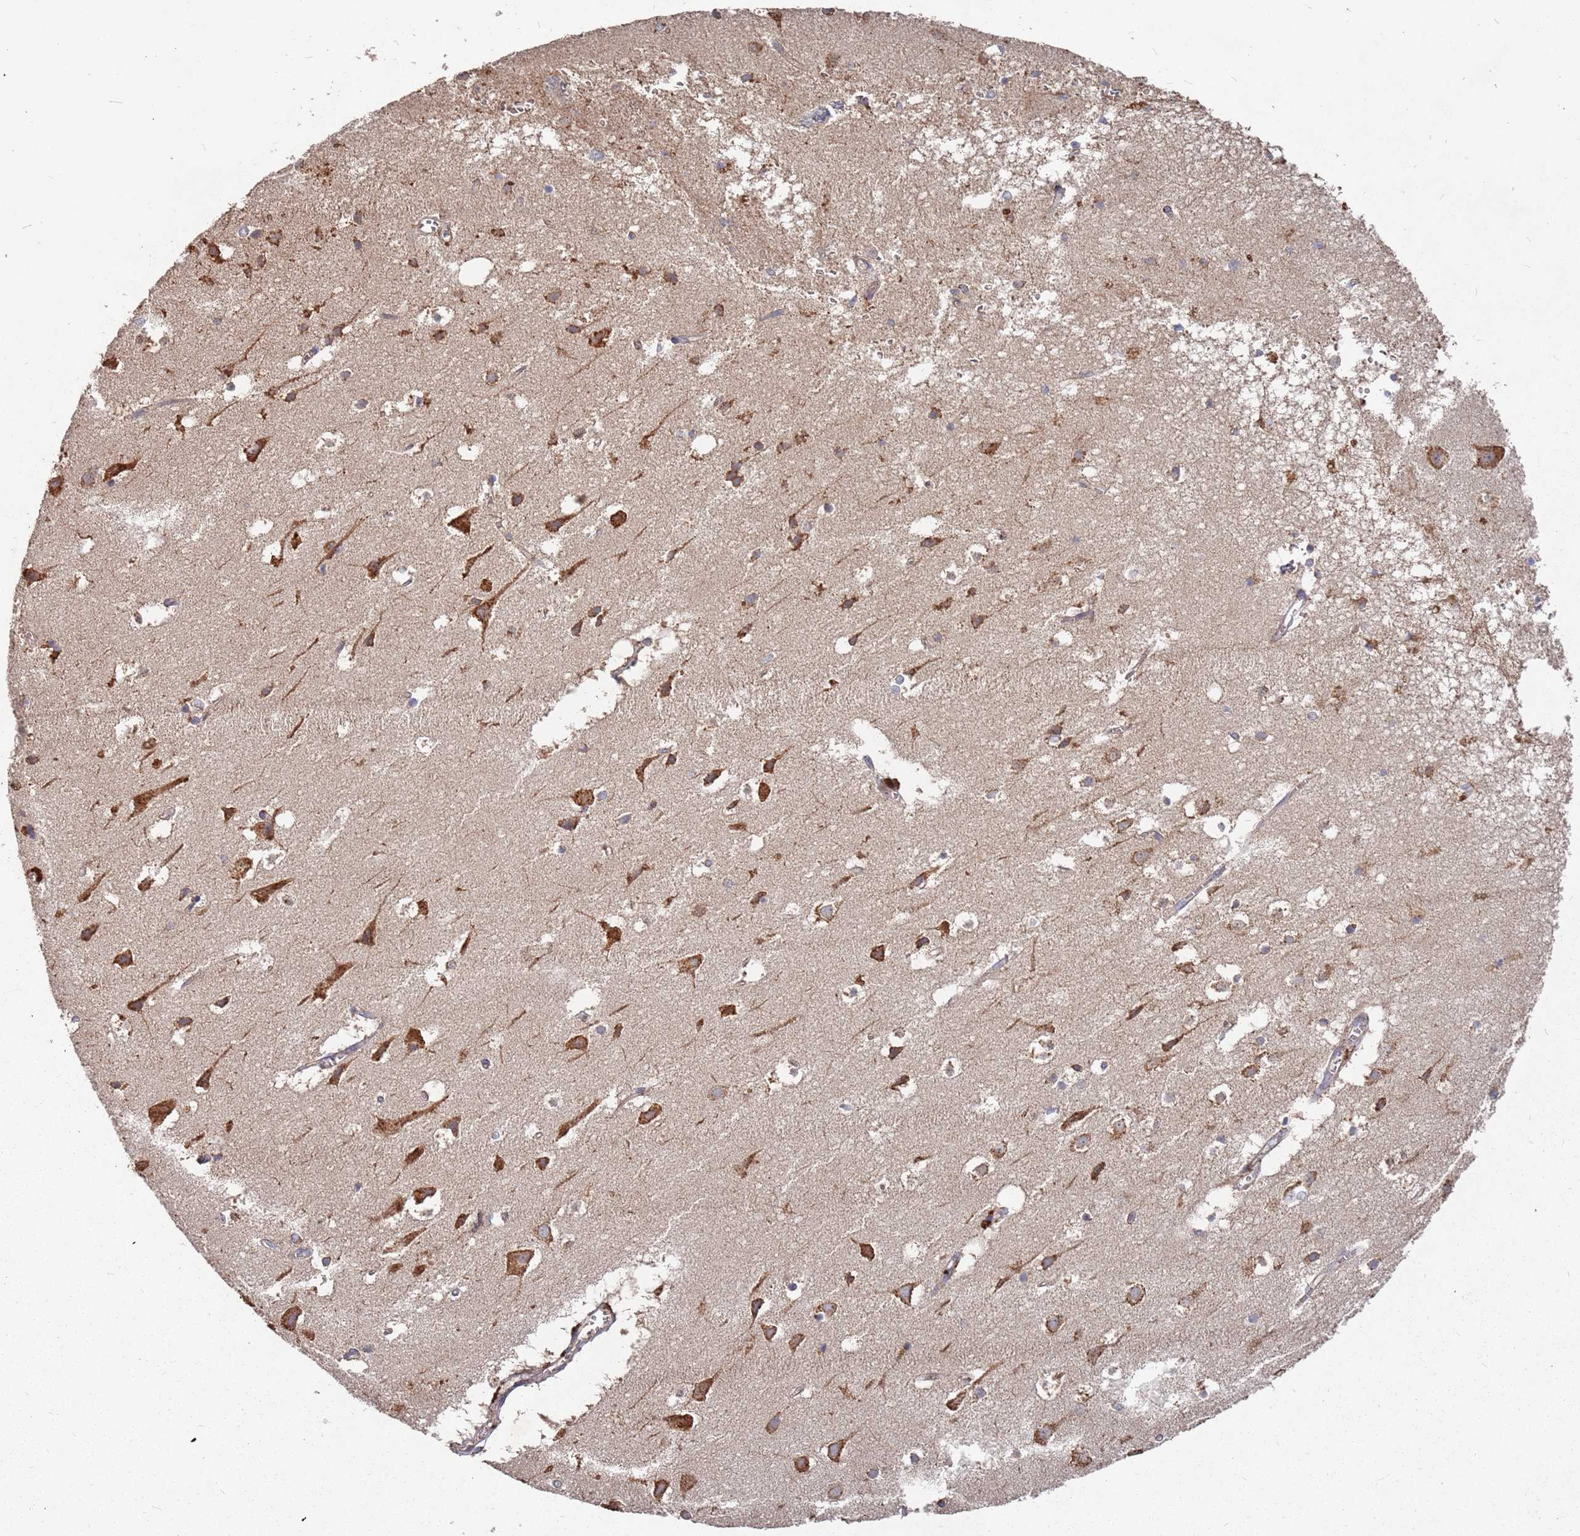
{"staining": {"intensity": "weak", "quantity": "25%-75%", "location": "cytoplasmic/membranous"}, "tissue": "cerebral cortex", "cell_type": "Endothelial cells", "image_type": "normal", "snomed": [{"axis": "morphology", "description": "Normal tissue, NOS"}, {"axis": "topography", "description": "Cerebral cortex"}], "caption": "A brown stain labels weak cytoplasmic/membranous staining of a protein in endothelial cells of normal human cerebral cortex. (Brightfield microscopy of DAB IHC at high magnification).", "gene": "ATG5", "patient": {"sex": "male", "age": 54}}